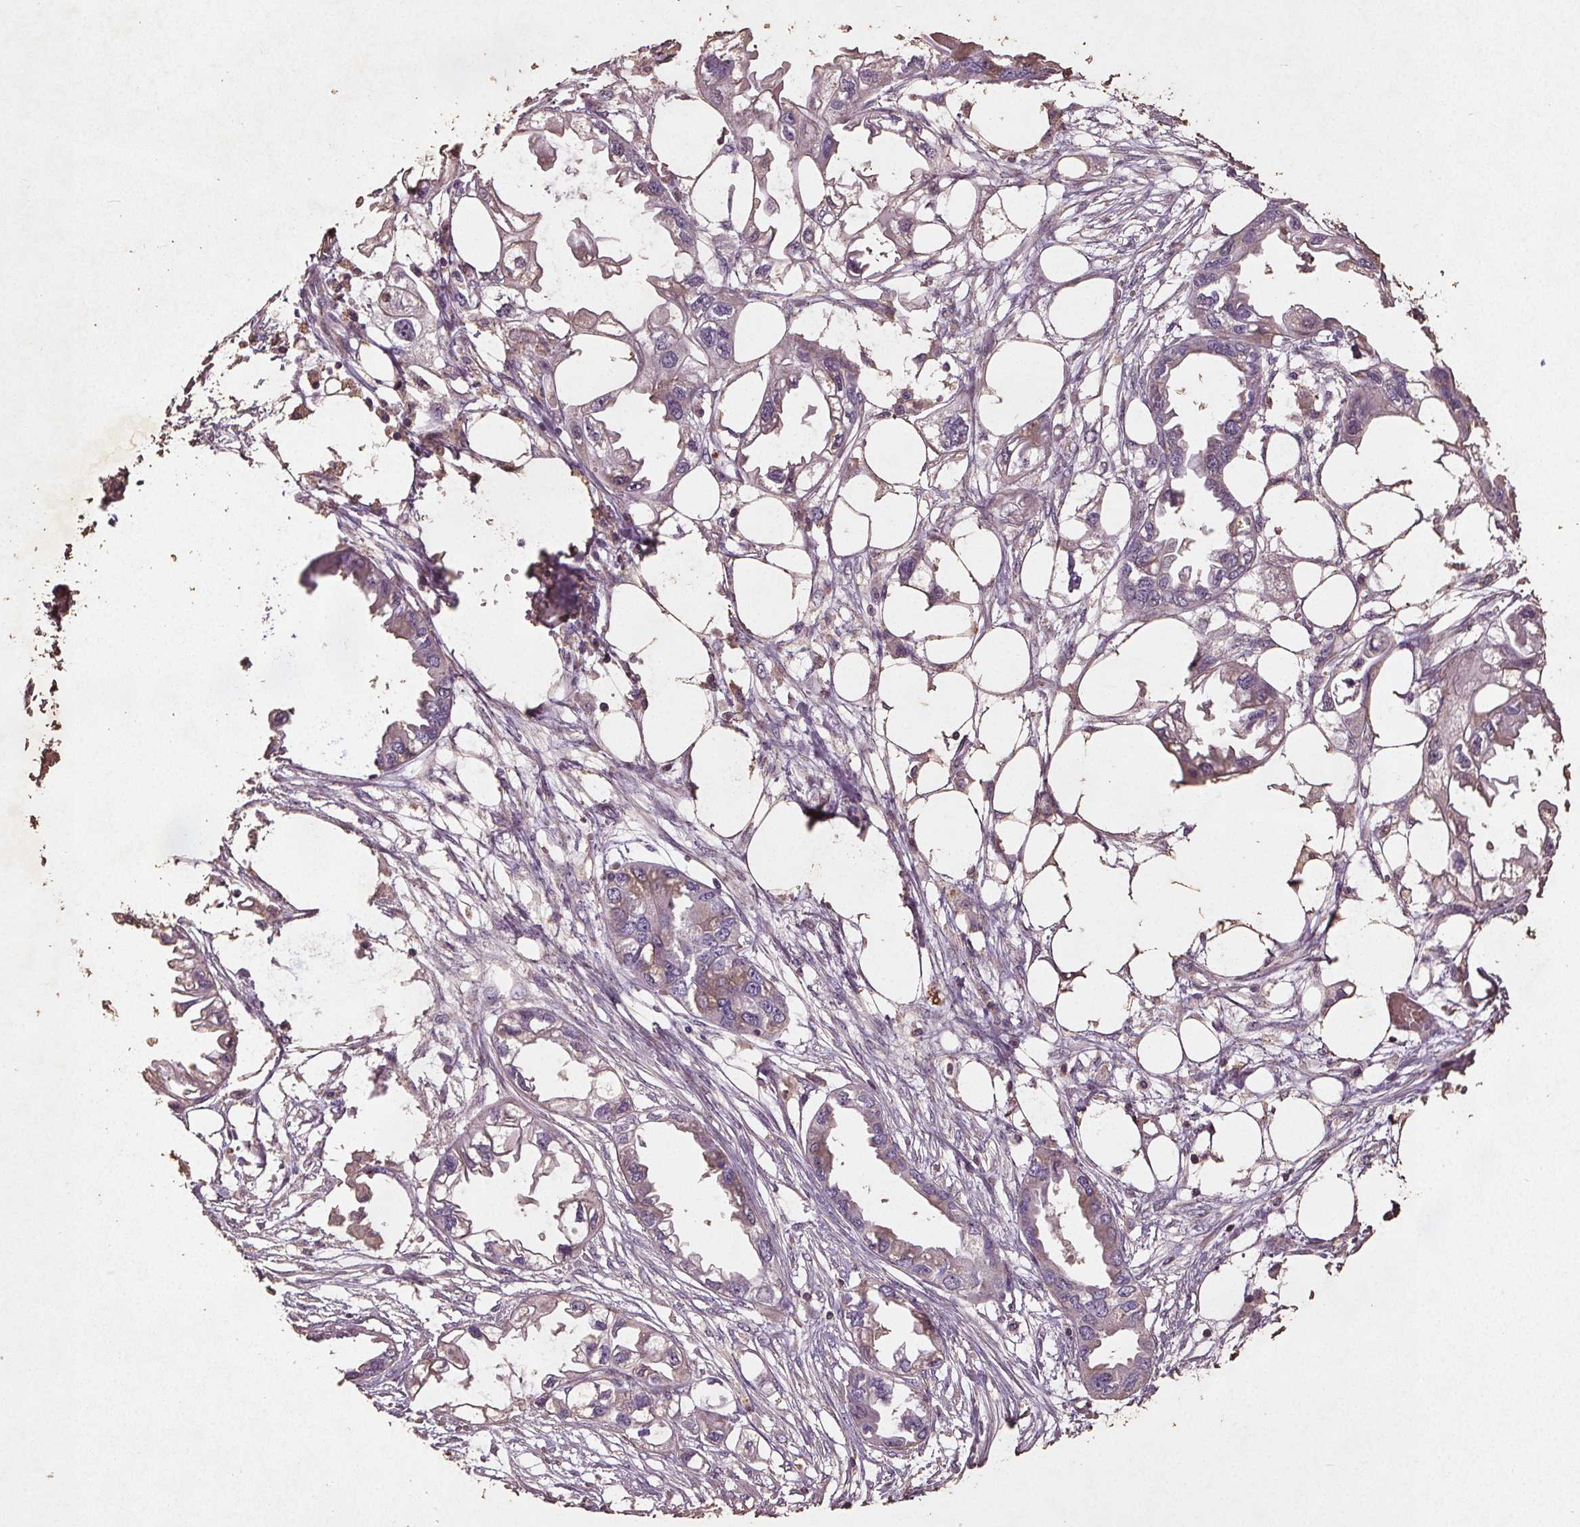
{"staining": {"intensity": "weak", "quantity": "<25%", "location": "cytoplasmic/membranous"}, "tissue": "endometrial cancer", "cell_type": "Tumor cells", "image_type": "cancer", "snomed": [{"axis": "morphology", "description": "Adenocarcinoma, NOS"}, {"axis": "morphology", "description": "Adenocarcinoma, metastatic, NOS"}, {"axis": "topography", "description": "Adipose tissue"}, {"axis": "topography", "description": "Endometrium"}], "caption": "Protein analysis of metastatic adenocarcinoma (endometrial) shows no significant positivity in tumor cells. Nuclei are stained in blue.", "gene": "C19orf84", "patient": {"sex": "female", "age": 67}}